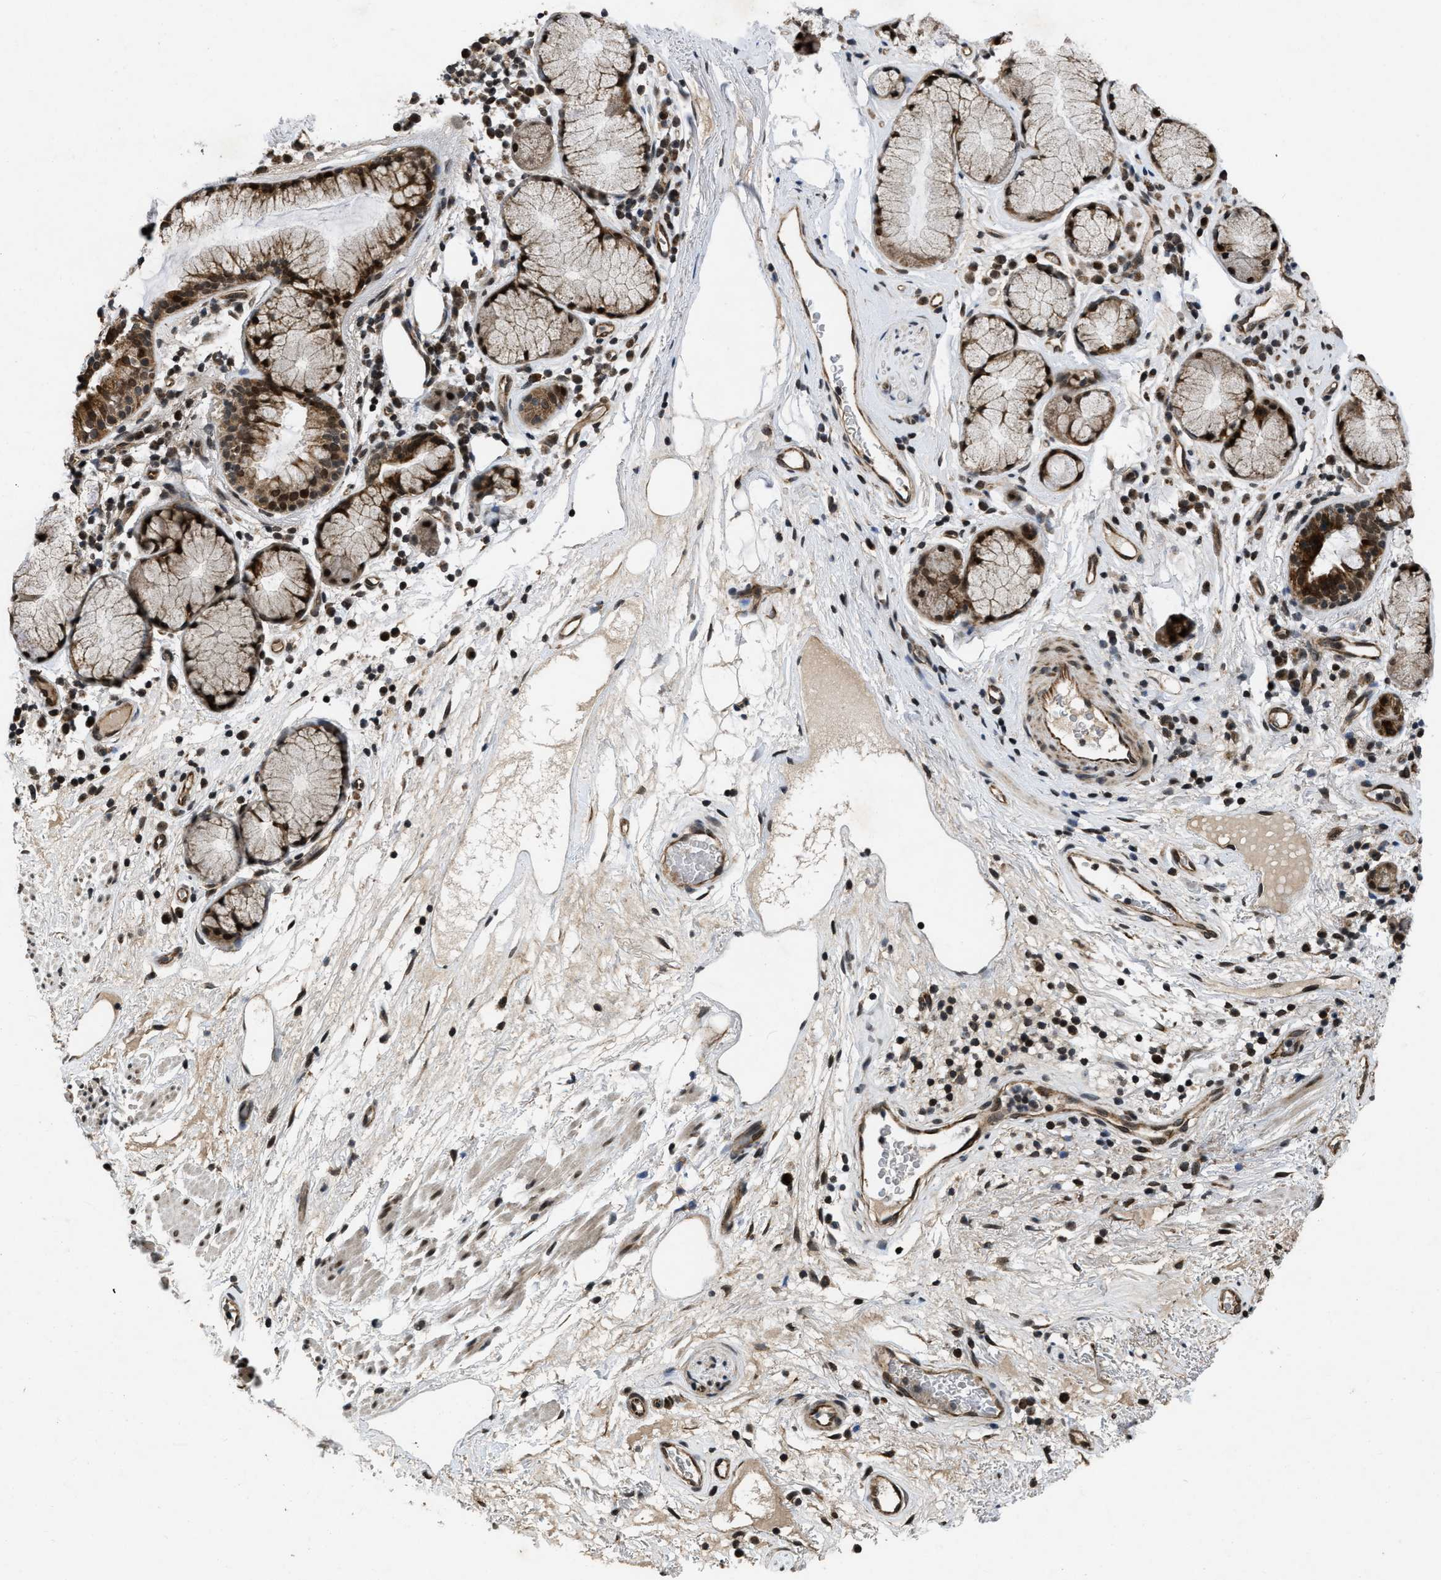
{"staining": {"intensity": "strong", "quantity": ">75%", "location": "cytoplasmic/membranous,nuclear"}, "tissue": "bronchus", "cell_type": "Respiratory epithelial cells", "image_type": "normal", "snomed": [{"axis": "morphology", "description": "Normal tissue, NOS"}, {"axis": "morphology", "description": "Inflammation, NOS"}, {"axis": "topography", "description": "Cartilage tissue"}, {"axis": "topography", "description": "Bronchus"}], "caption": "A high-resolution micrograph shows immunohistochemistry (IHC) staining of normal bronchus, which shows strong cytoplasmic/membranous,nuclear expression in approximately >75% of respiratory epithelial cells. (DAB IHC with brightfield microscopy, high magnification).", "gene": "ZNHIT1", "patient": {"sex": "male", "age": 77}}